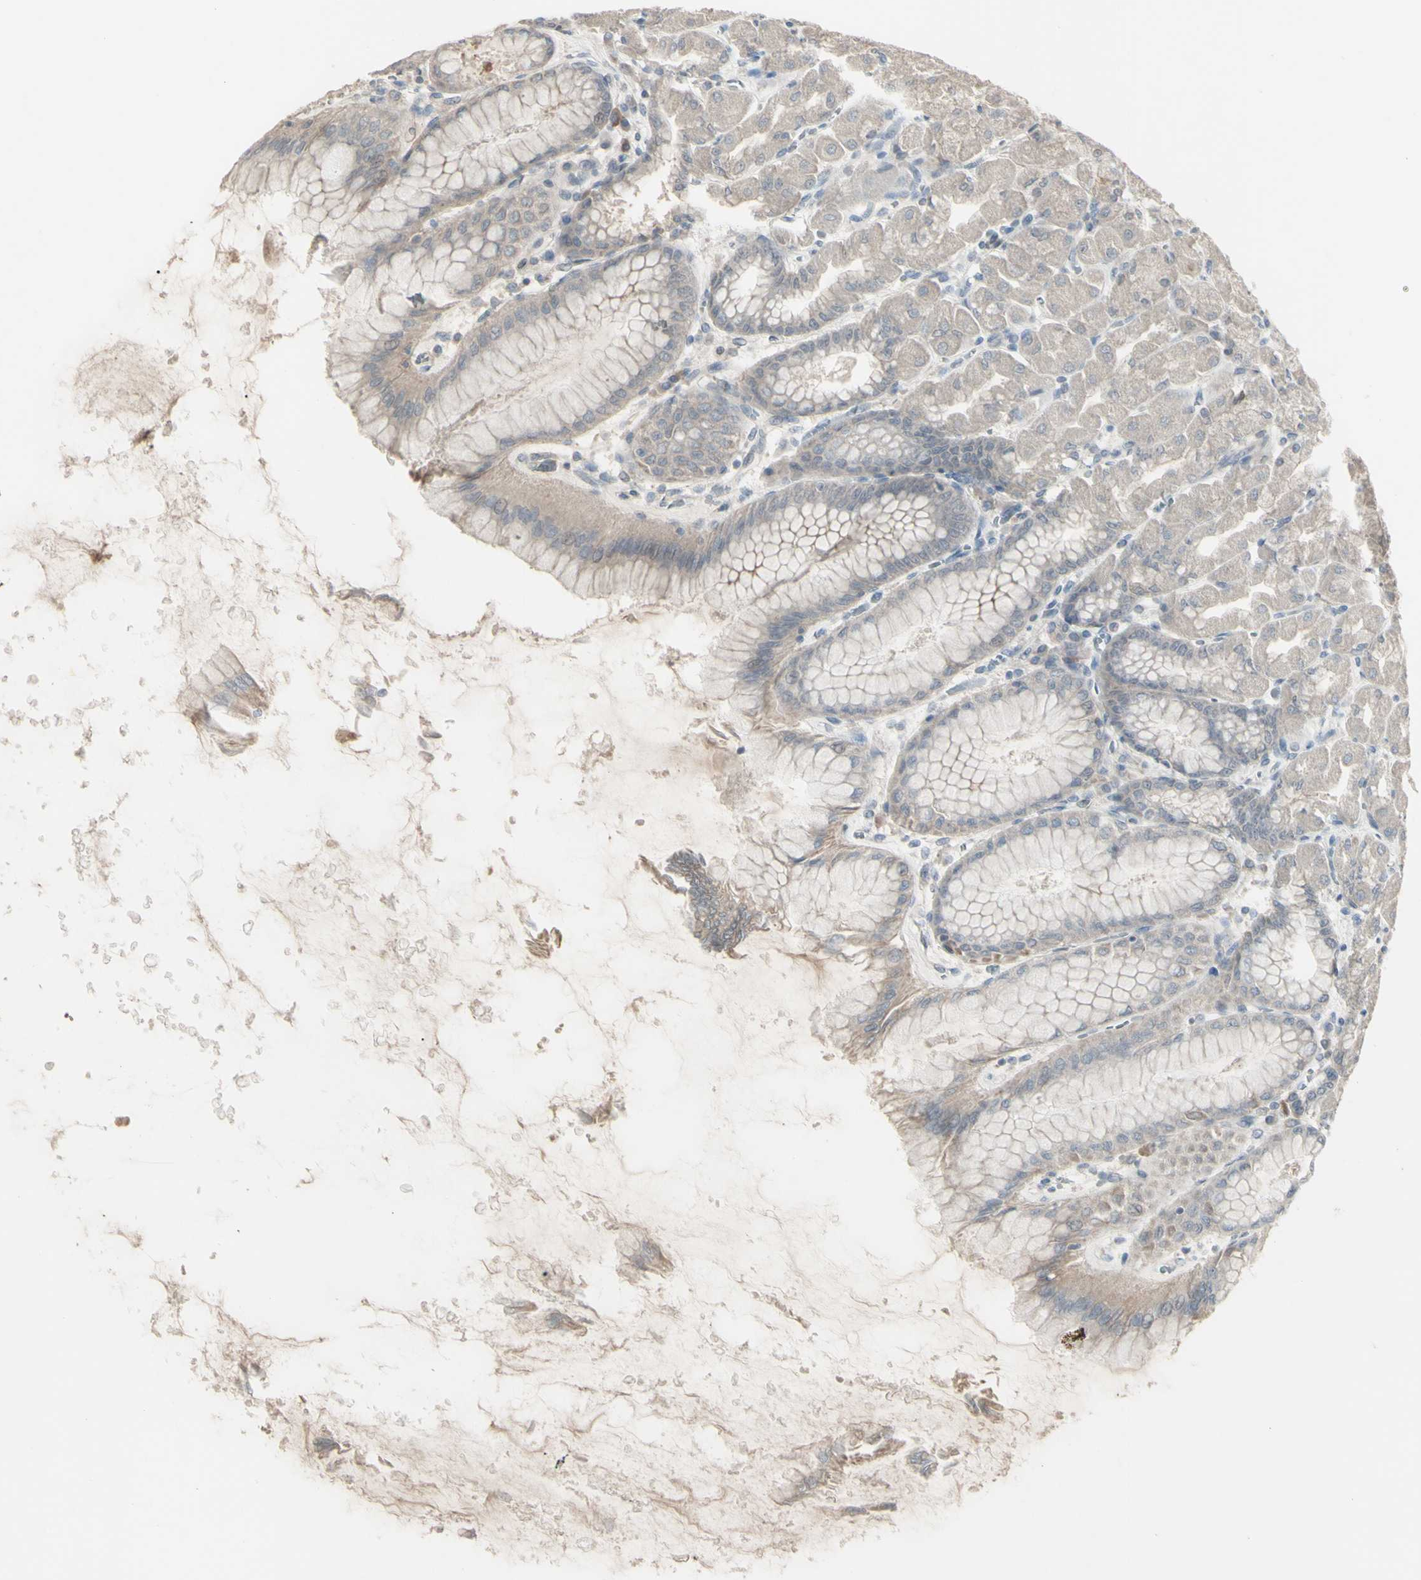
{"staining": {"intensity": "weak", "quantity": ">75%", "location": "cytoplasmic/membranous"}, "tissue": "stomach", "cell_type": "Glandular cells", "image_type": "normal", "snomed": [{"axis": "morphology", "description": "Normal tissue, NOS"}, {"axis": "topography", "description": "Stomach, upper"}], "caption": "The immunohistochemical stain highlights weak cytoplasmic/membranous positivity in glandular cells of benign stomach. The staining was performed using DAB to visualize the protein expression in brown, while the nuclei were stained in blue with hematoxylin (Magnification: 20x).", "gene": "PIAS4", "patient": {"sex": "female", "age": 56}}